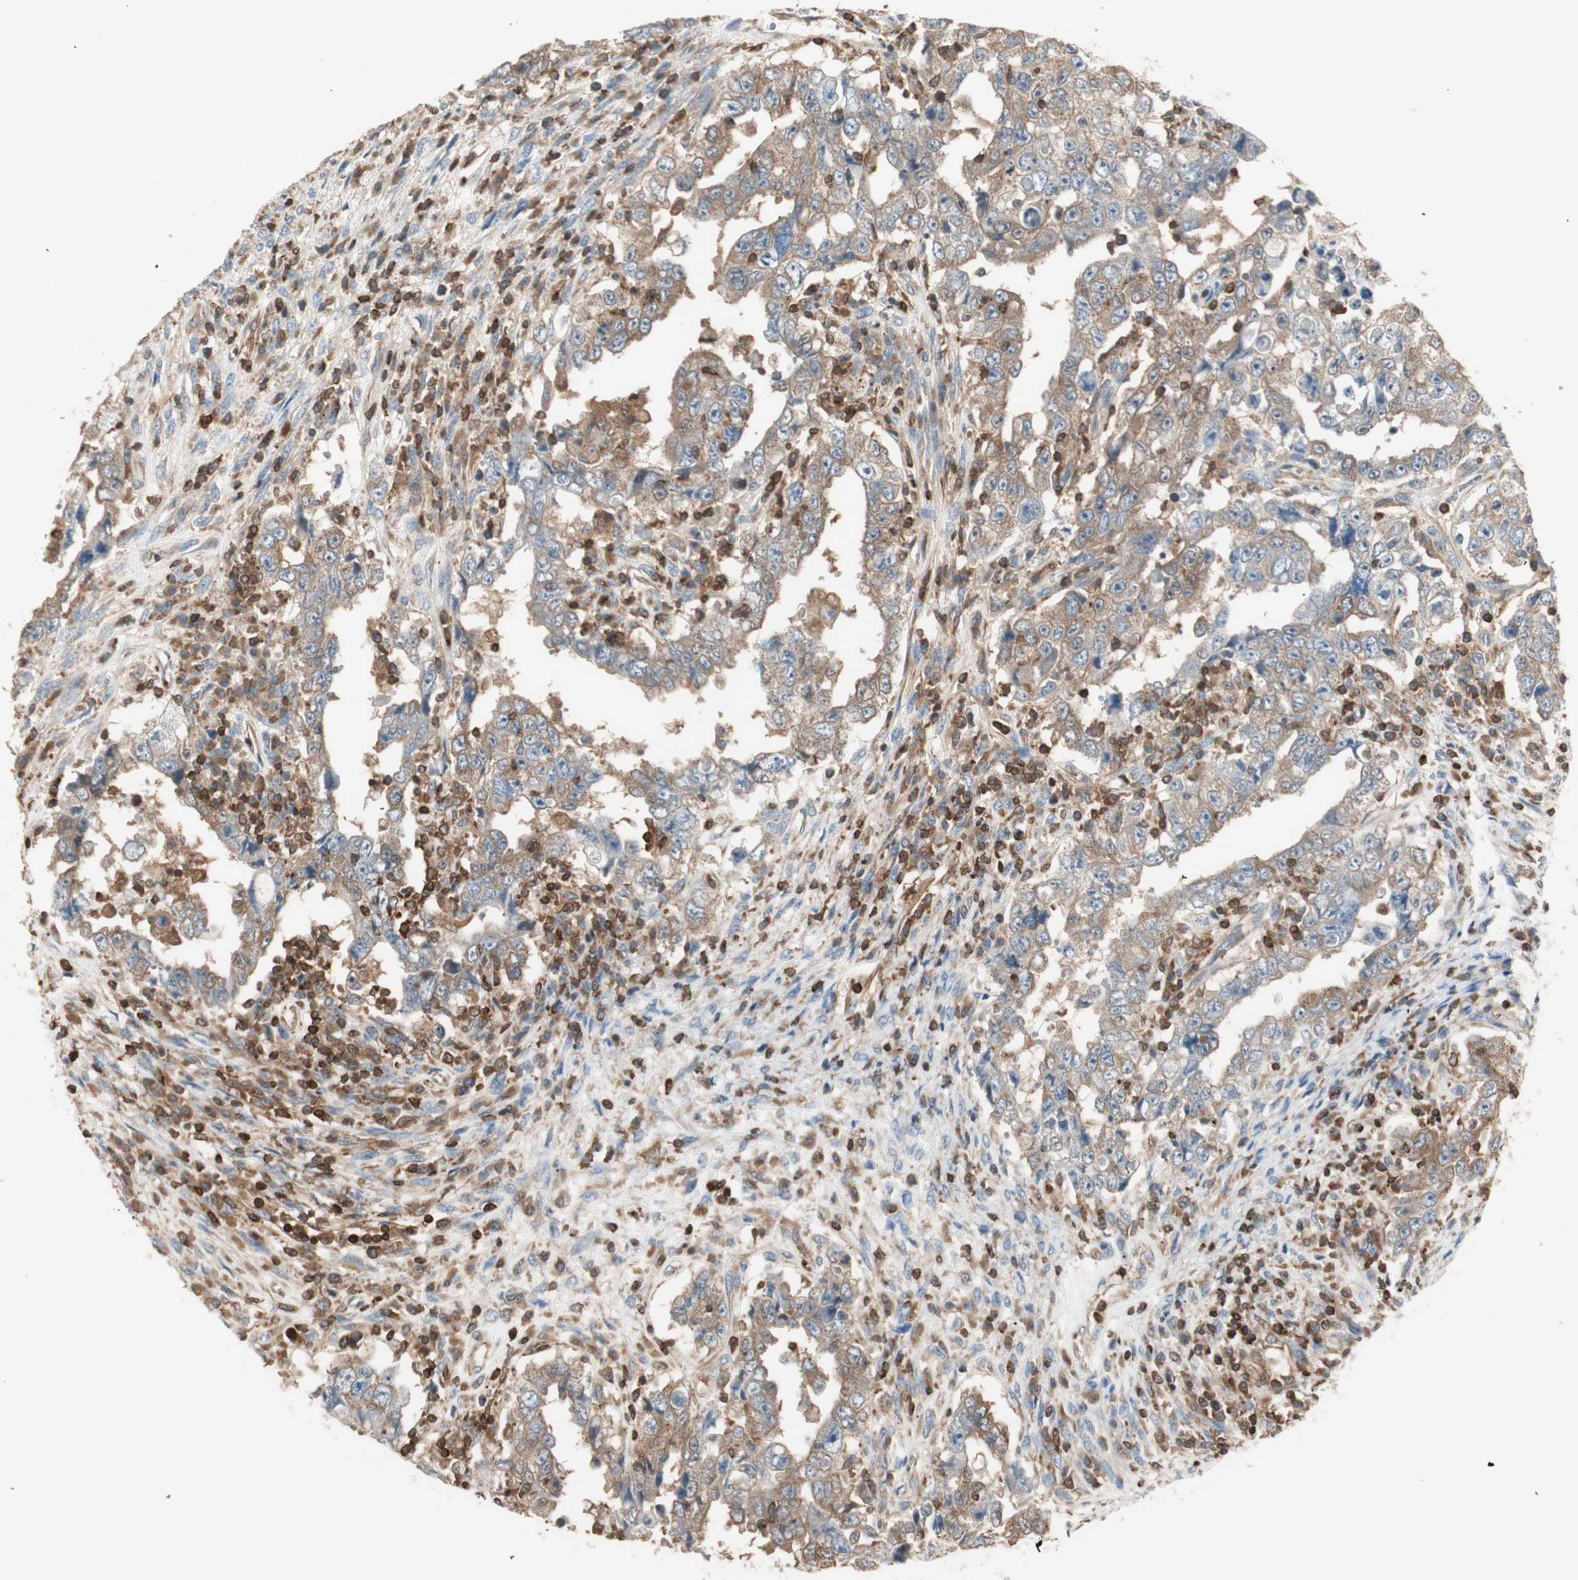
{"staining": {"intensity": "weak", "quantity": ">75%", "location": "cytoplasmic/membranous"}, "tissue": "testis cancer", "cell_type": "Tumor cells", "image_type": "cancer", "snomed": [{"axis": "morphology", "description": "Carcinoma, Embryonal, NOS"}, {"axis": "topography", "description": "Testis"}], "caption": "Immunohistochemistry (DAB (3,3'-diaminobenzidine)) staining of human testis cancer exhibits weak cytoplasmic/membranous protein staining in approximately >75% of tumor cells.", "gene": "CRLF3", "patient": {"sex": "male", "age": 26}}